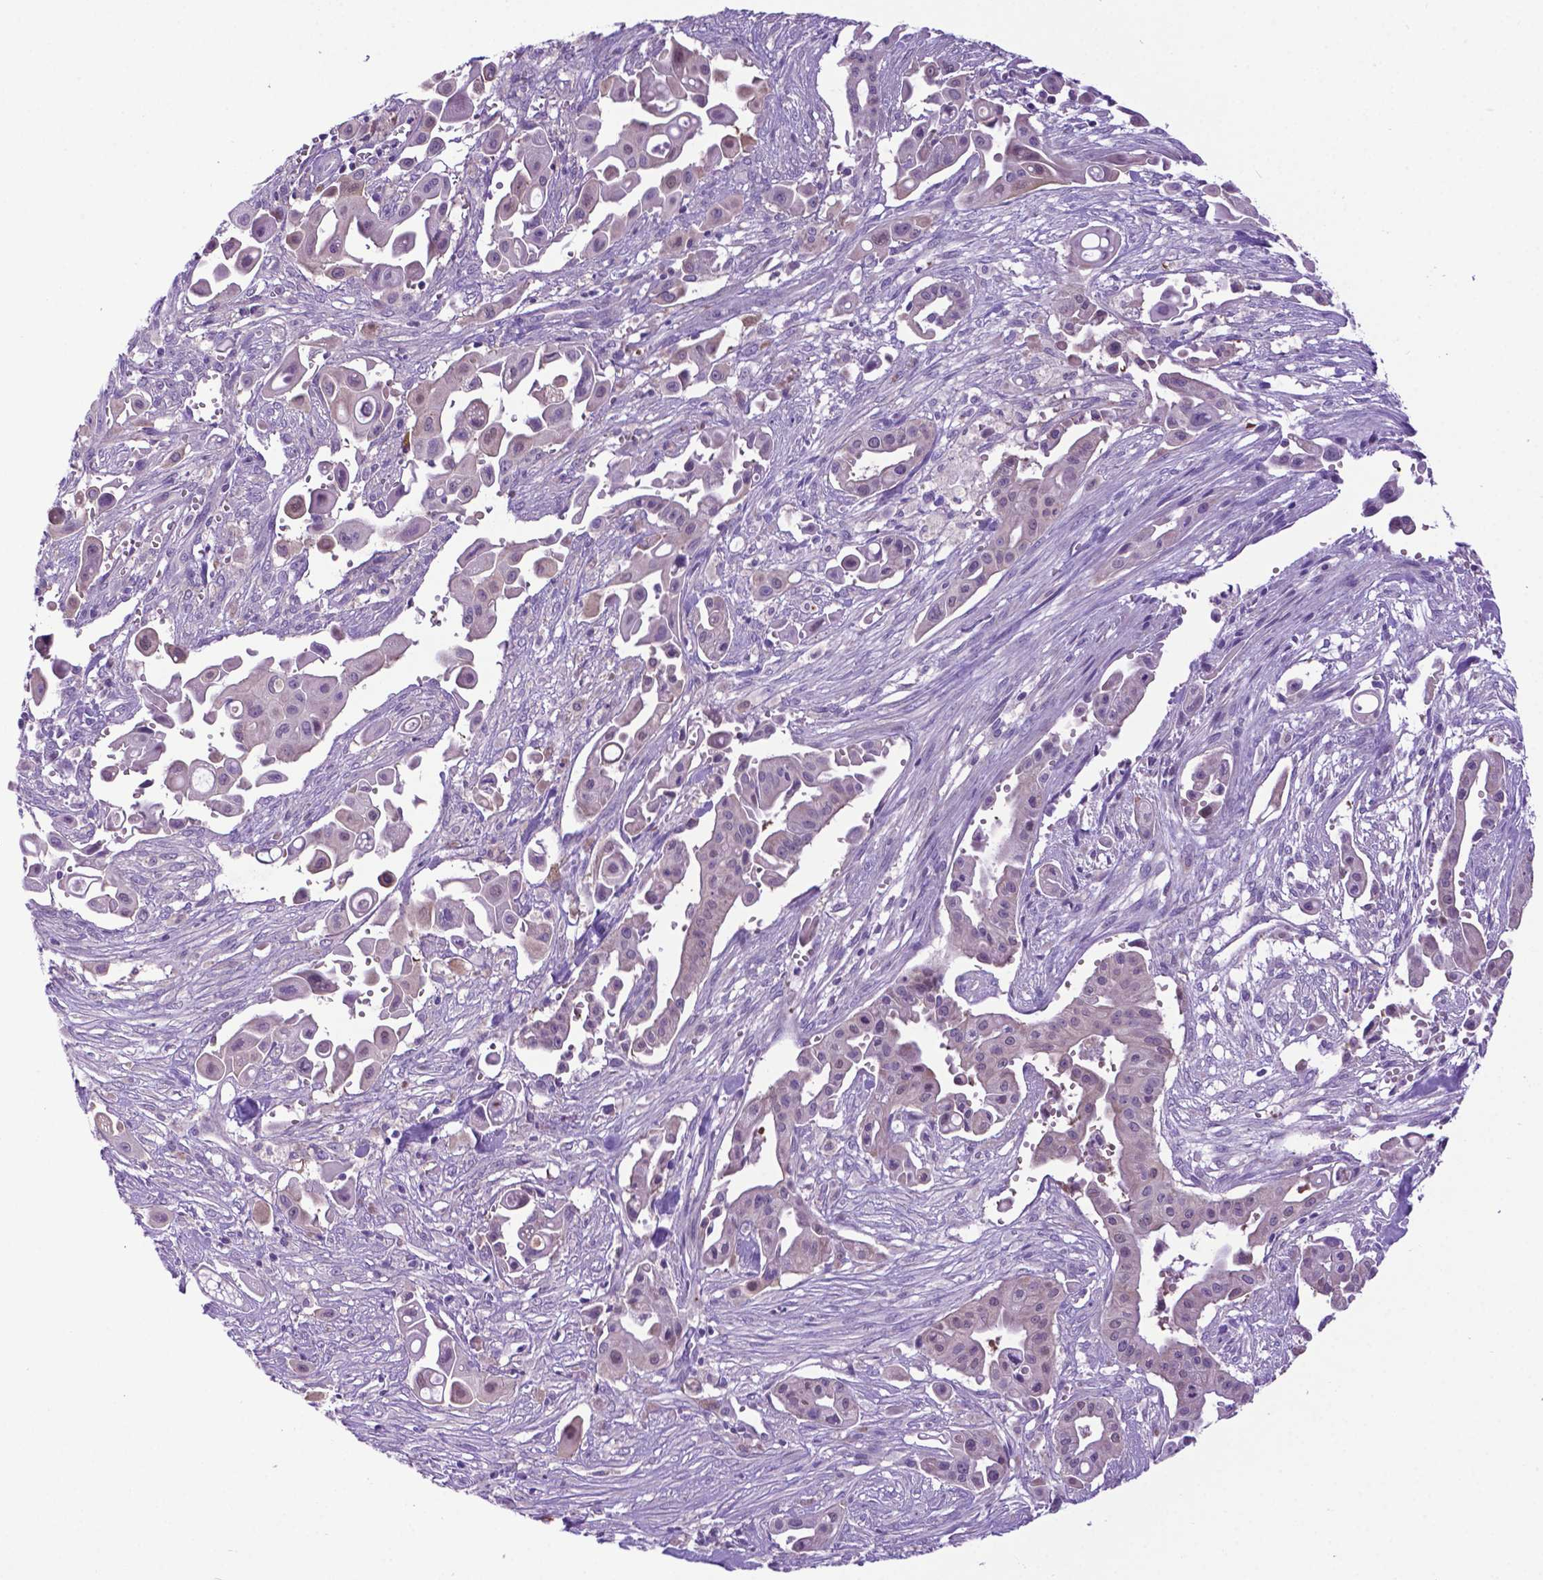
{"staining": {"intensity": "weak", "quantity": "<25%", "location": "nuclear"}, "tissue": "pancreatic cancer", "cell_type": "Tumor cells", "image_type": "cancer", "snomed": [{"axis": "morphology", "description": "Adenocarcinoma, NOS"}, {"axis": "topography", "description": "Pancreas"}], "caption": "This is an immunohistochemistry micrograph of human adenocarcinoma (pancreatic). There is no positivity in tumor cells.", "gene": "ADRA2B", "patient": {"sex": "male", "age": 50}}